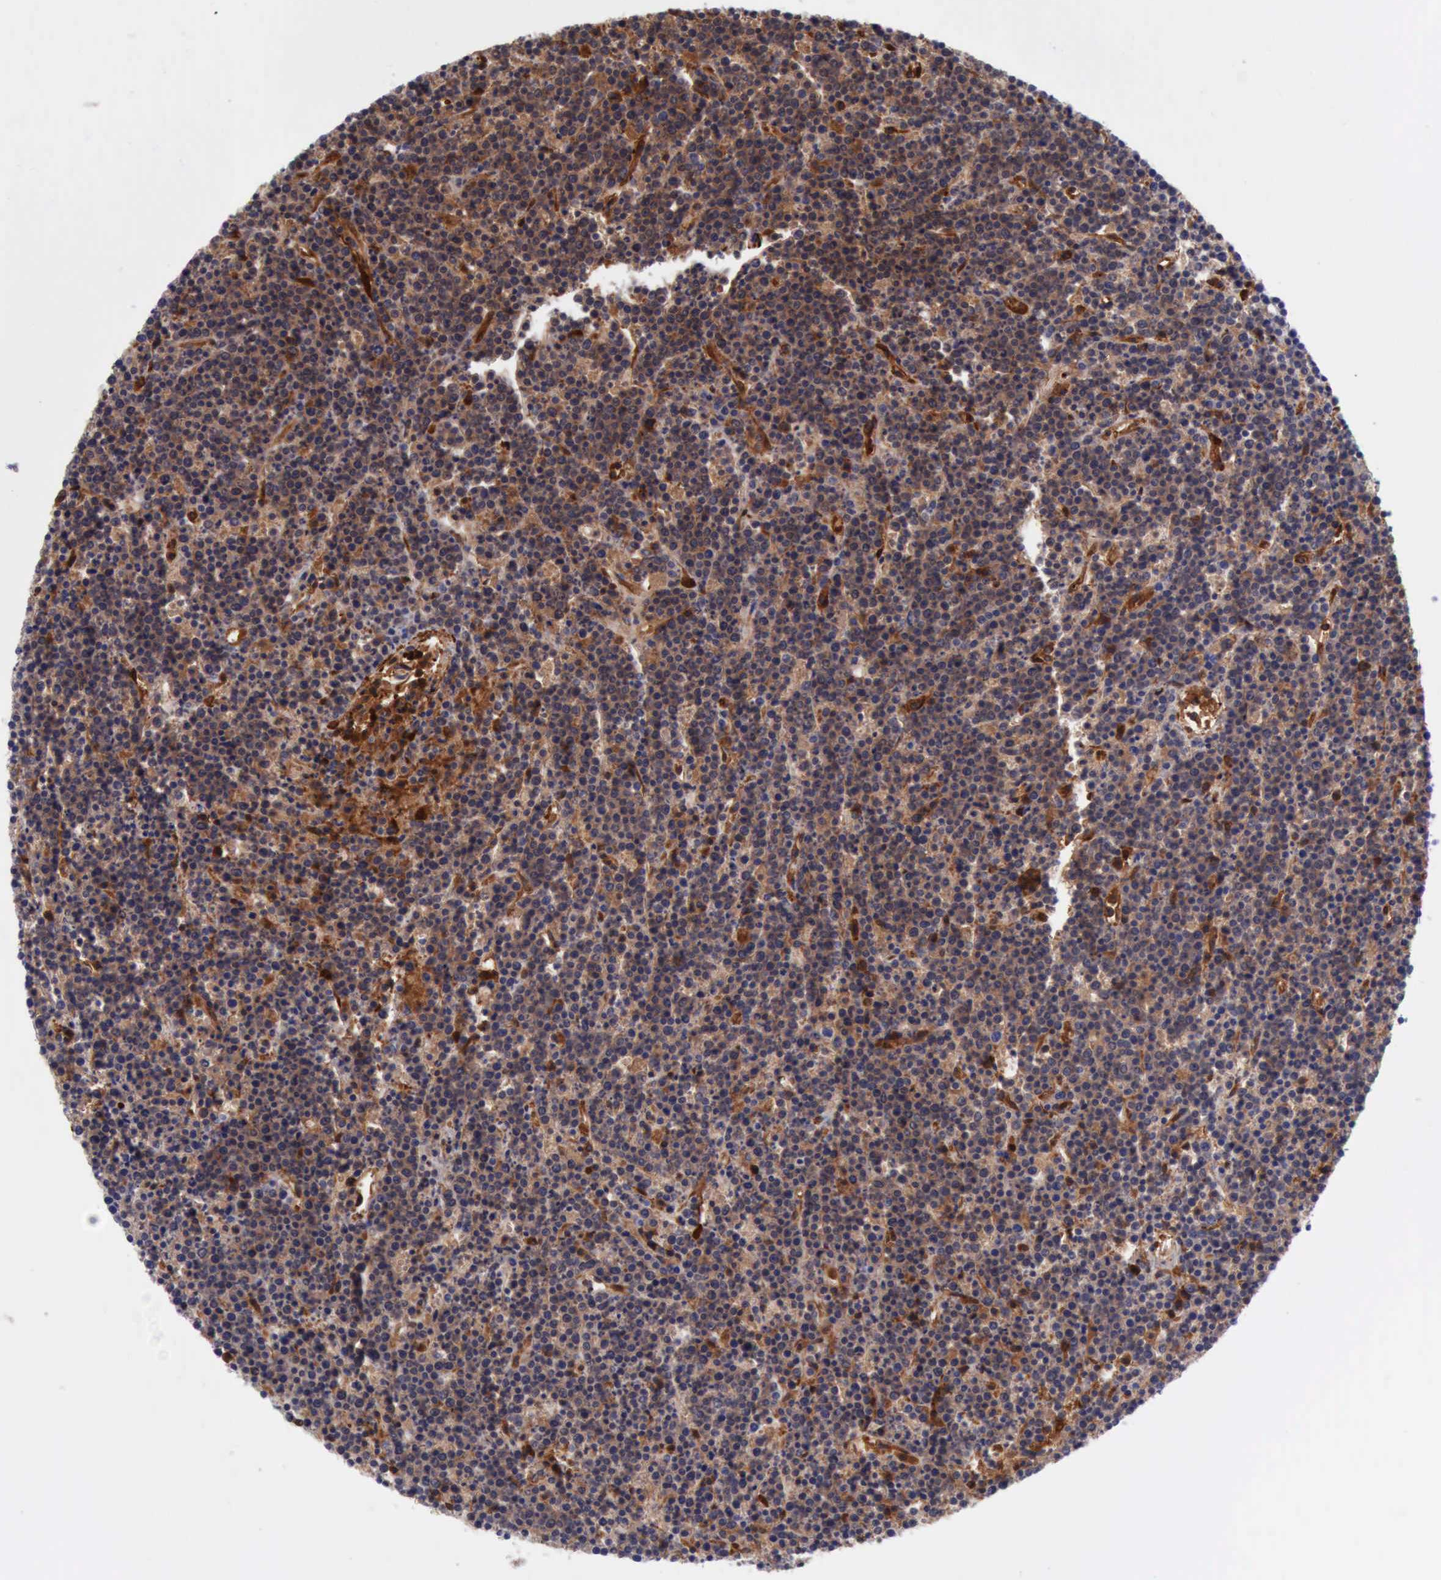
{"staining": {"intensity": "weak", "quantity": ">75%", "location": "cytoplasmic/membranous"}, "tissue": "lymphoma", "cell_type": "Tumor cells", "image_type": "cancer", "snomed": [{"axis": "morphology", "description": "Malignant lymphoma, non-Hodgkin's type, High grade"}, {"axis": "topography", "description": "Ovary"}], "caption": "Immunohistochemistry (DAB (3,3'-diaminobenzidine)) staining of human lymphoma shows weak cytoplasmic/membranous protein expression in about >75% of tumor cells. (Stains: DAB in brown, nuclei in blue, Microscopy: brightfield microscopy at high magnification).", "gene": "FLNA", "patient": {"sex": "female", "age": 56}}